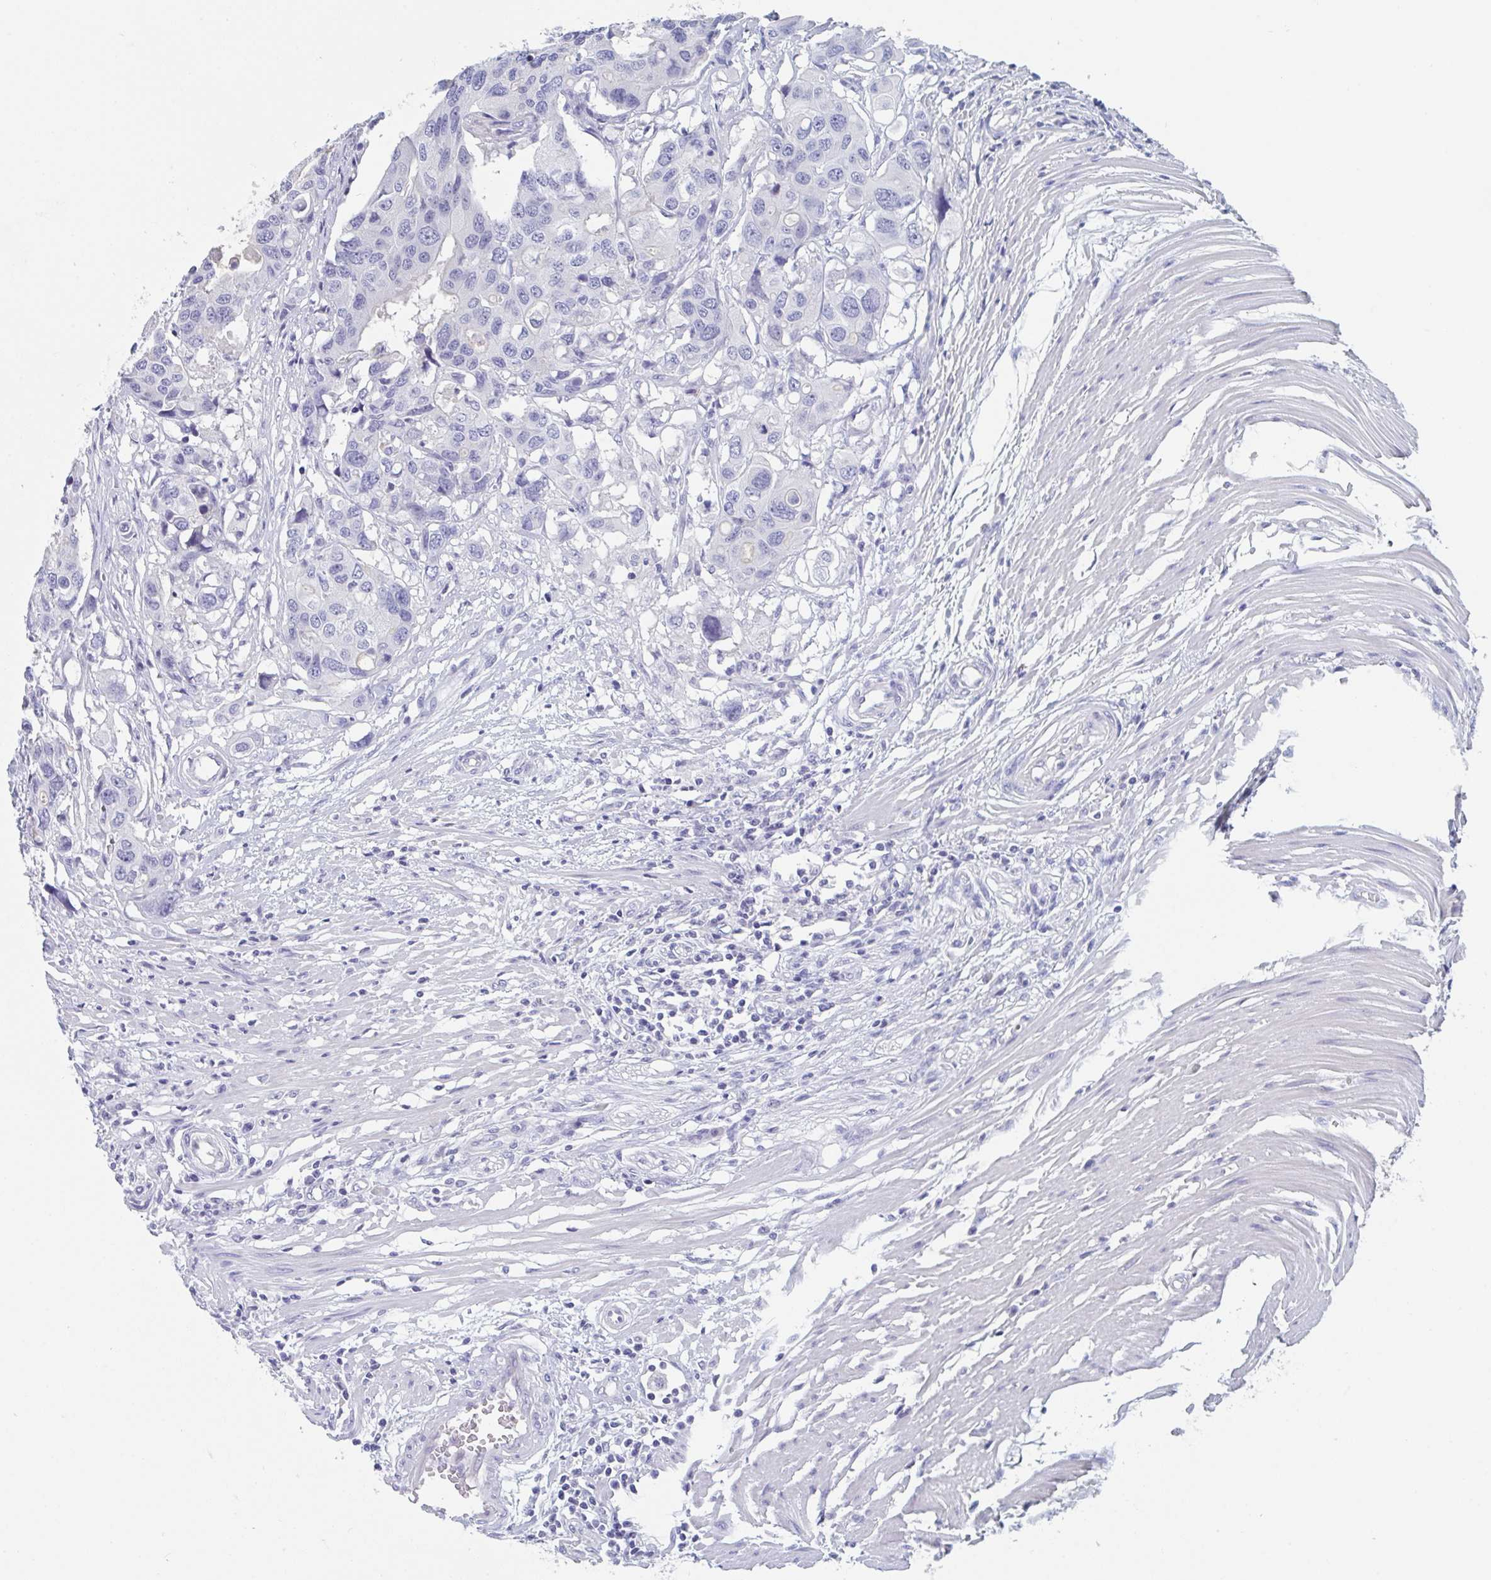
{"staining": {"intensity": "negative", "quantity": "none", "location": "none"}, "tissue": "colorectal cancer", "cell_type": "Tumor cells", "image_type": "cancer", "snomed": [{"axis": "morphology", "description": "Adenocarcinoma, NOS"}, {"axis": "topography", "description": "Colon"}], "caption": "Colorectal adenocarcinoma was stained to show a protein in brown. There is no significant positivity in tumor cells. Brightfield microscopy of immunohistochemistry (IHC) stained with DAB (3,3'-diaminobenzidine) (brown) and hematoxylin (blue), captured at high magnification.", "gene": "DPEP3", "patient": {"sex": "male", "age": 77}}